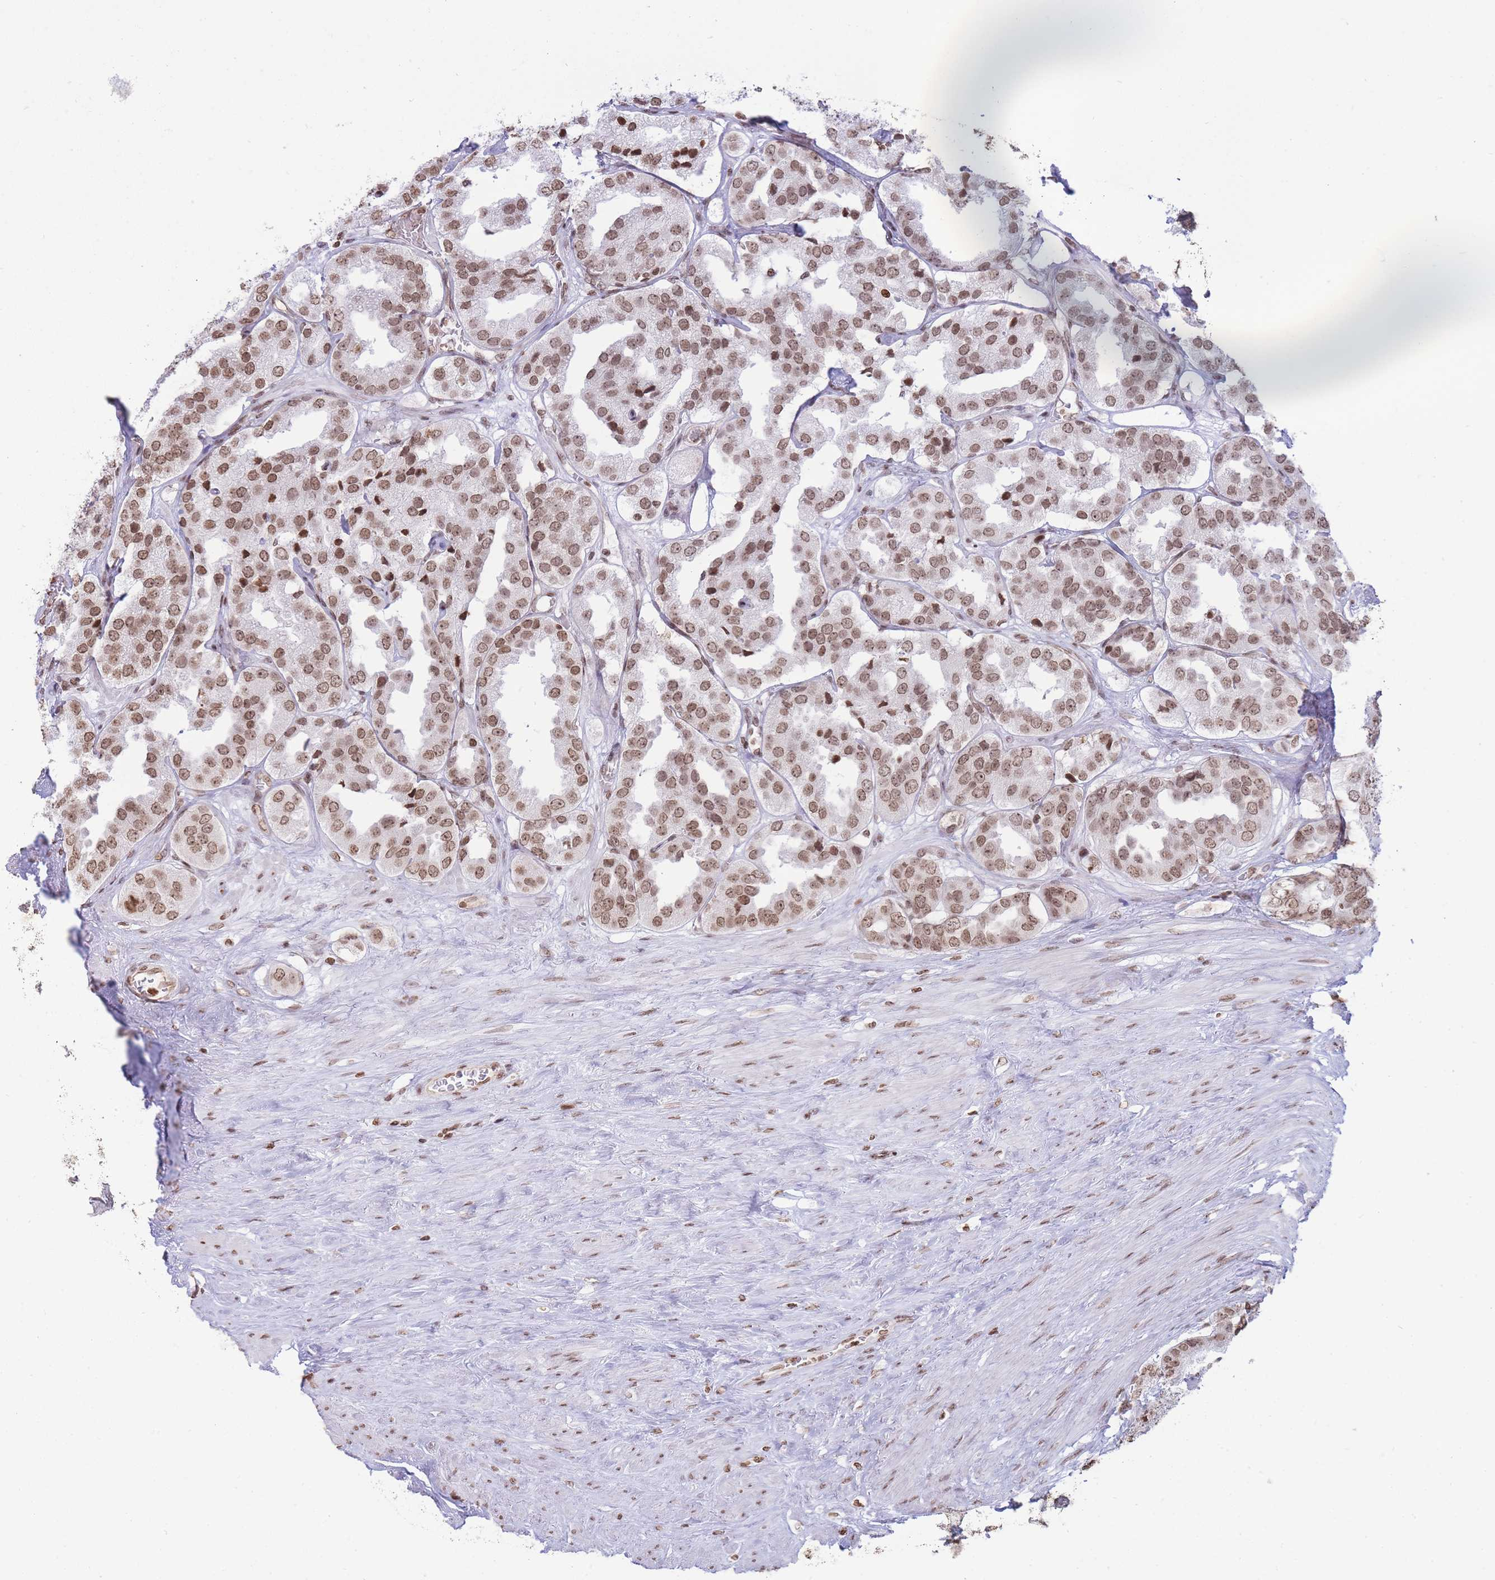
{"staining": {"intensity": "moderate", "quantity": ">75%", "location": "nuclear"}, "tissue": "prostate cancer", "cell_type": "Tumor cells", "image_type": "cancer", "snomed": [{"axis": "morphology", "description": "Adenocarcinoma, High grade"}, {"axis": "topography", "description": "Prostate"}], "caption": "Tumor cells display moderate nuclear staining in approximately >75% of cells in prostate high-grade adenocarcinoma.", "gene": "SHISAL1", "patient": {"sex": "male", "age": 63}}